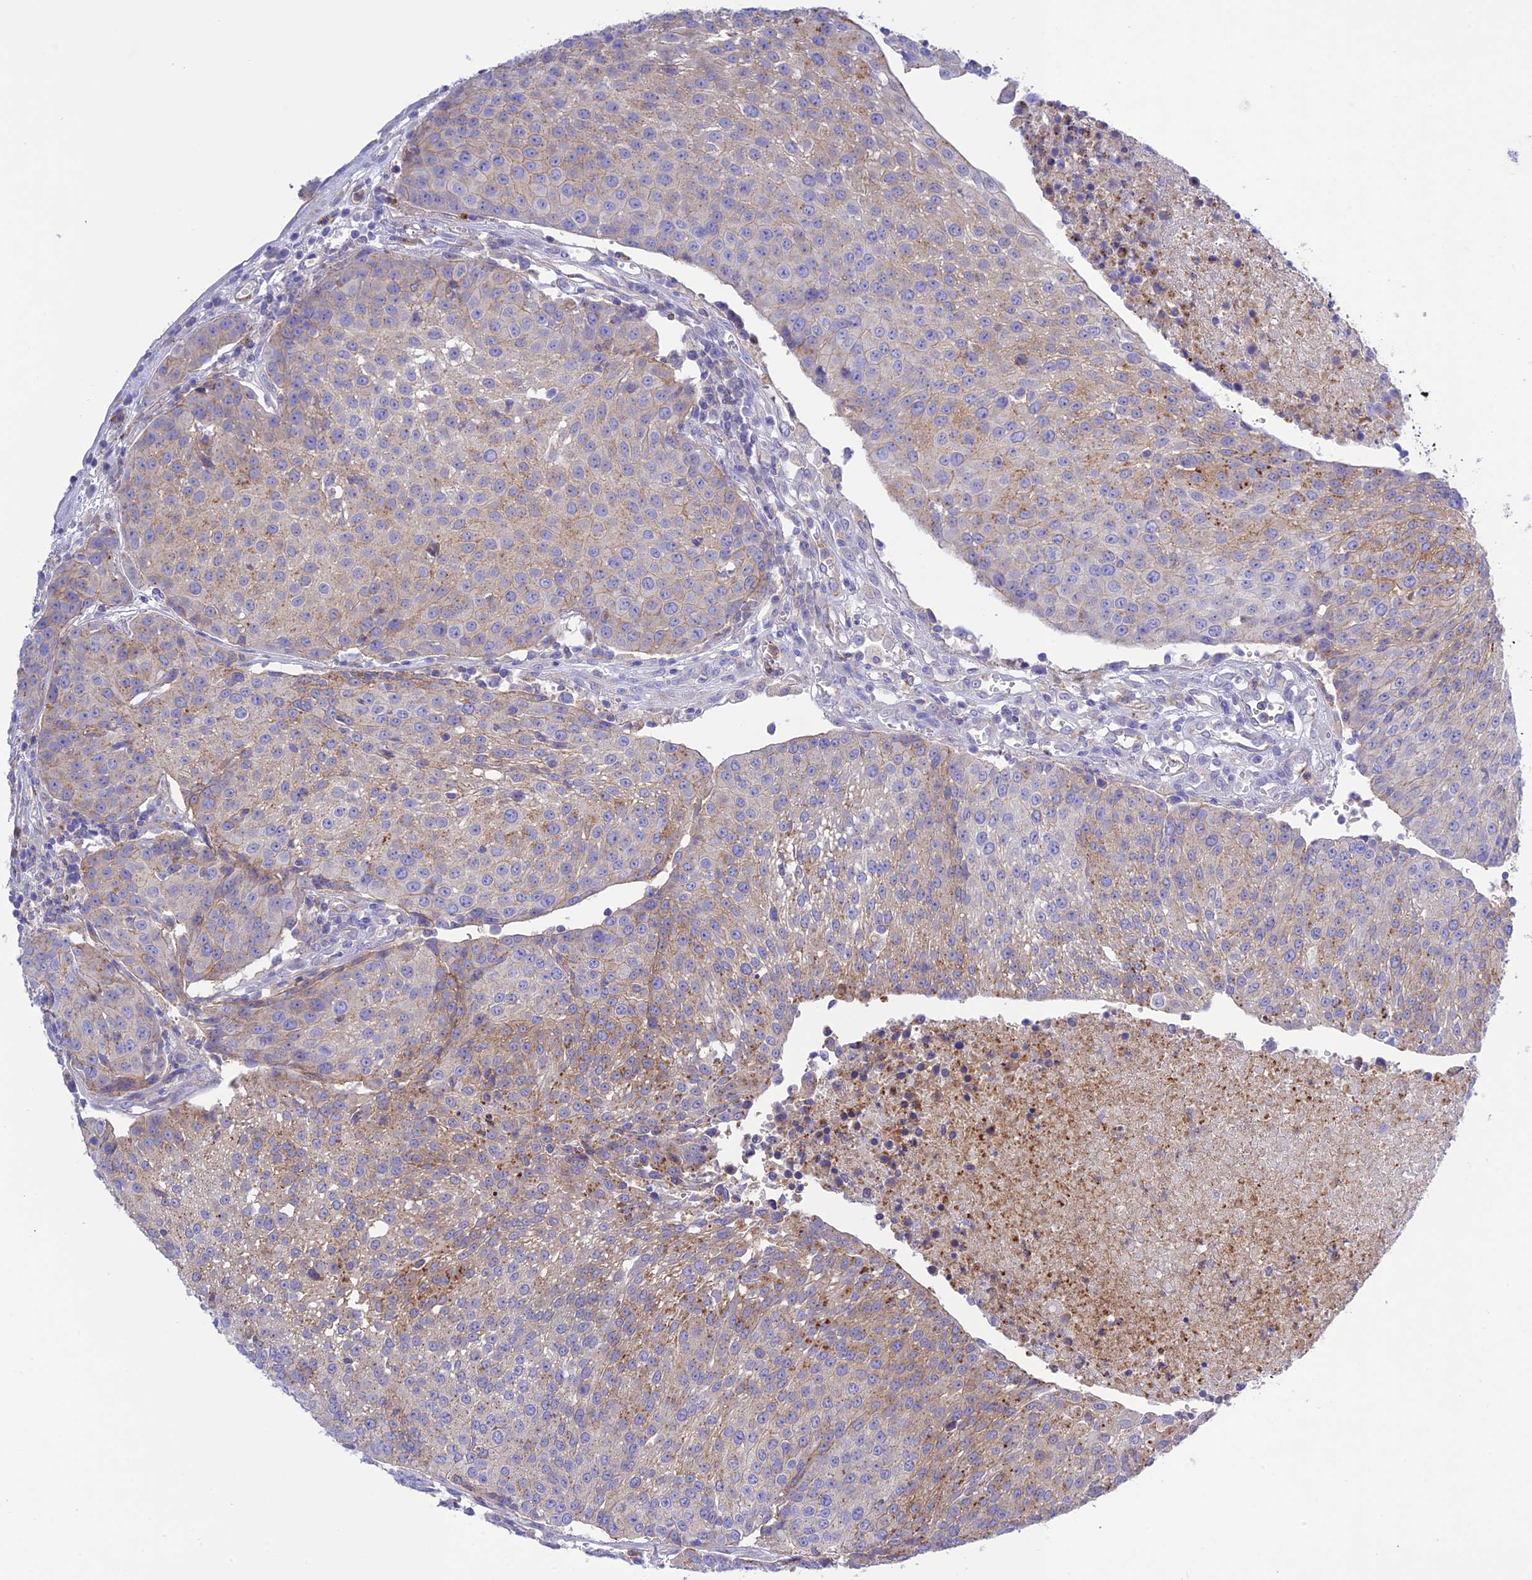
{"staining": {"intensity": "weak", "quantity": "<25%", "location": "cytoplasmic/membranous"}, "tissue": "urothelial cancer", "cell_type": "Tumor cells", "image_type": "cancer", "snomed": [{"axis": "morphology", "description": "Urothelial carcinoma, High grade"}, {"axis": "topography", "description": "Urinary bladder"}], "caption": "Immunohistochemistry of high-grade urothelial carcinoma demonstrates no positivity in tumor cells.", "gene": "CHSY3", "patient": {"sex": "female", "age": 85}}